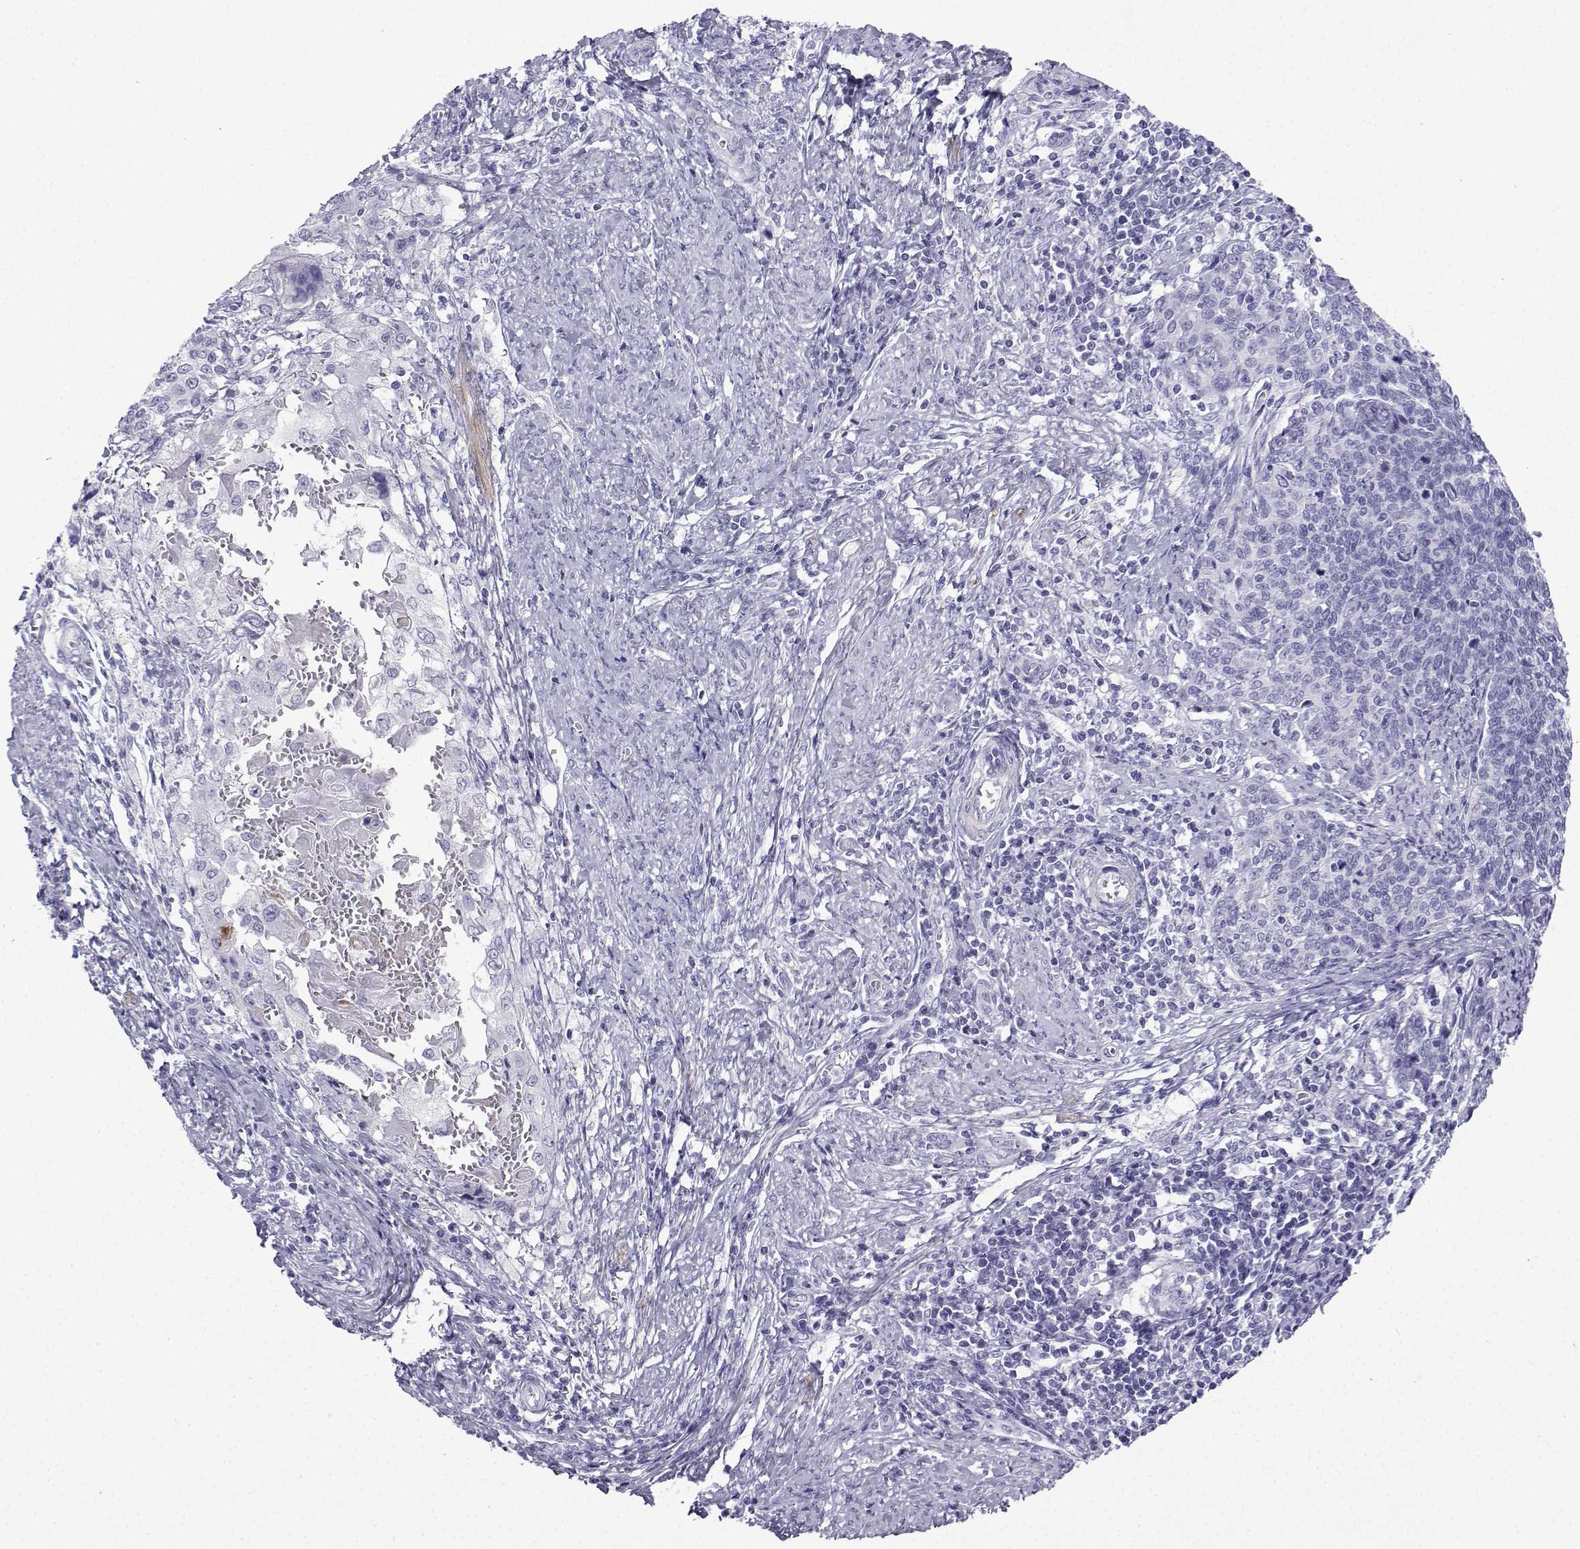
{"staining": {"intensity": "negative", "quantity": "none", "location": "none"}, "tissue": "cervical cancer", "cell_type": "Tumor cells", "image_type": "cancer", "snomed": [{"axis": "morphology", "description": "Squamous cell carcinoma, NOS"}, {"axis": "topography", "description": "Cervix"}], "caption": "IHC image of neoplastic tissue: human cervical squamous cell carcinoma stained with DAB (3,3'-diaminobenzidine) exhibits no significant protein expression in tumor cells.", "gene": "KCNF1", "patient": {"sex": "female", "age": 39}}